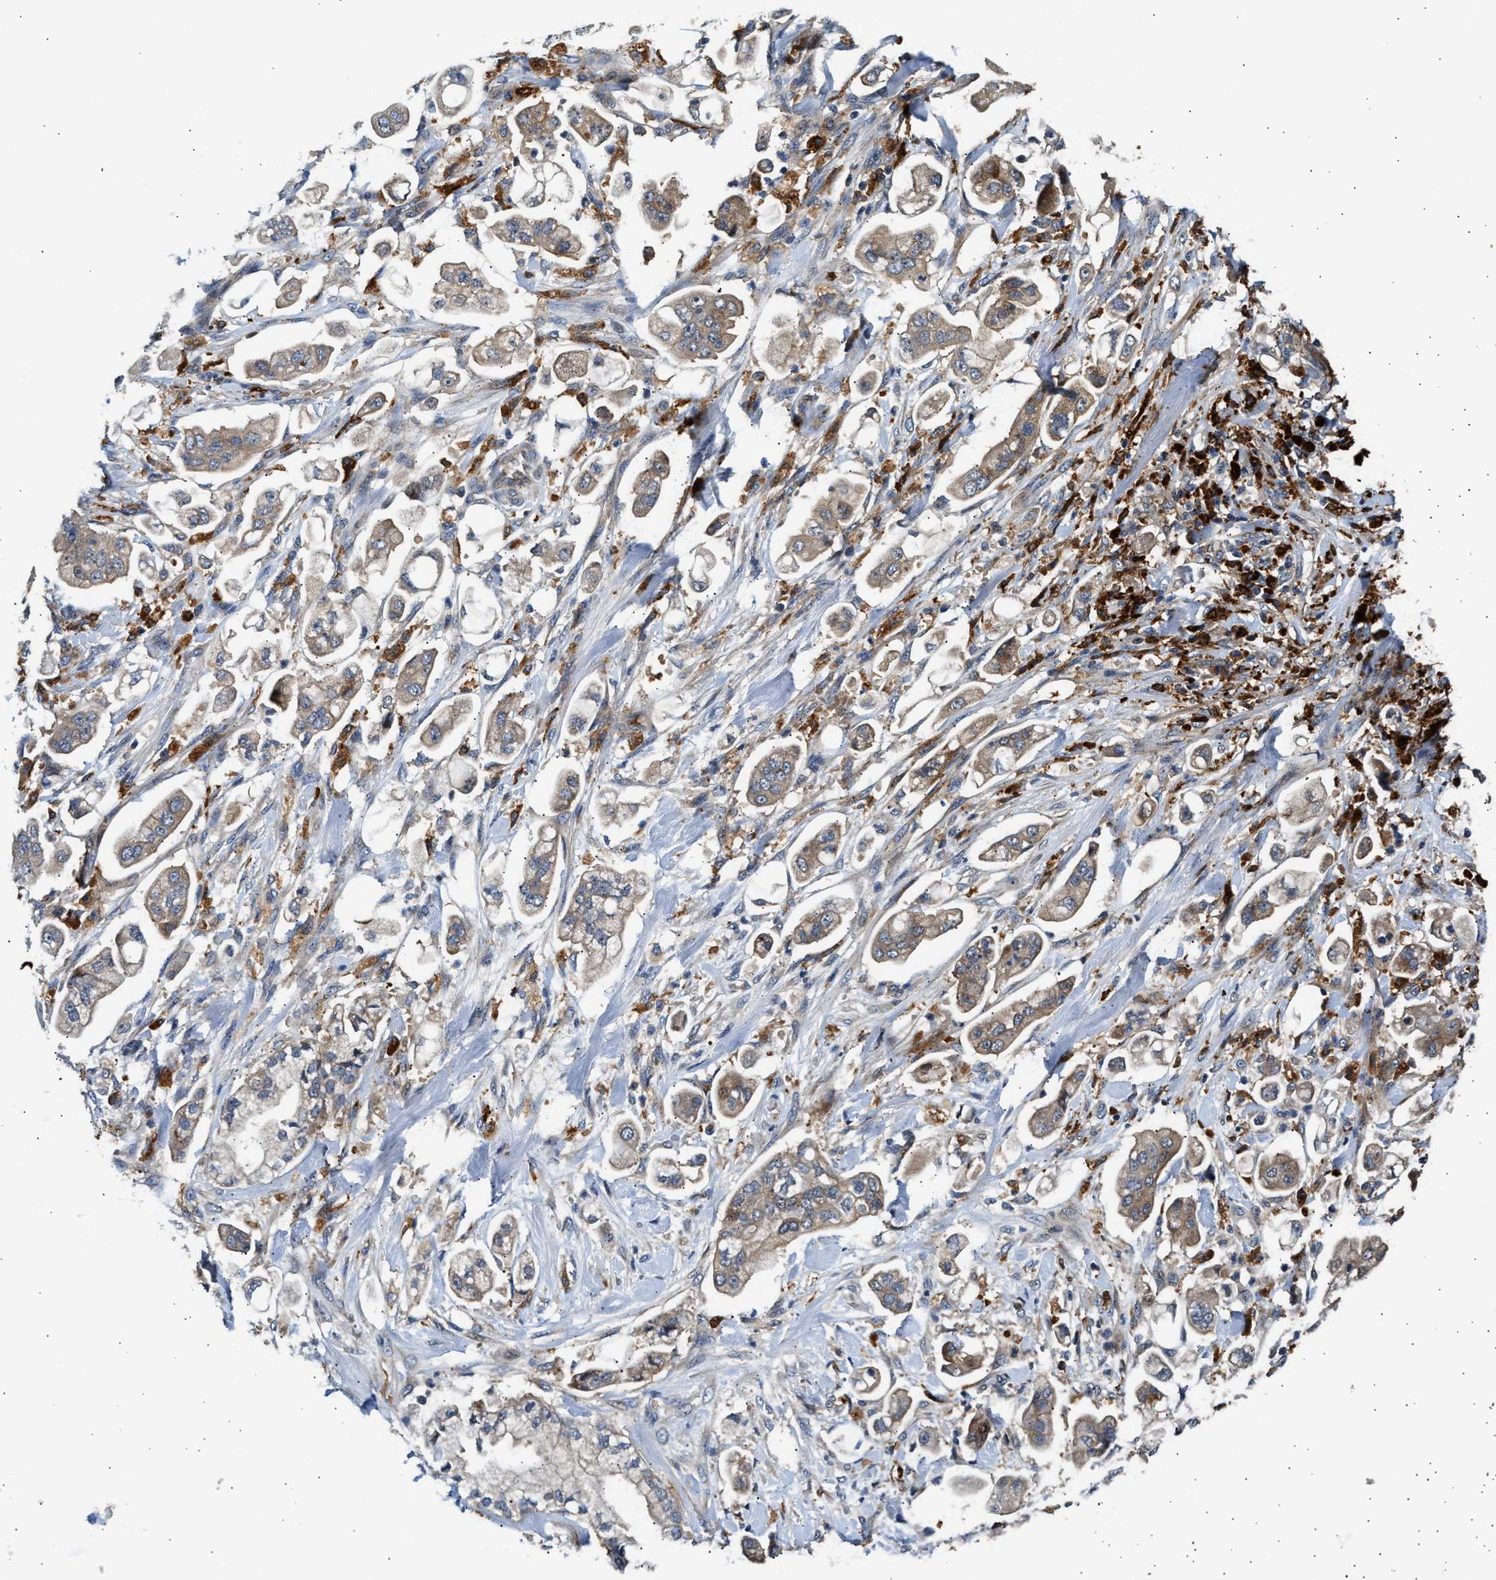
{"staining": {"intensity": "weak", "quantity": ">75%", "location": "cytoplasmic/membranous"}, "tissue": "stomach cancer", "cell_type": "Tumor cells", "image_type": "cancer", "snomed": [{"axis": "morphology", "description": "Adenocarcinoma, NOS"}, {"axis": "topography", "description": "Stomach"}], "caption": "Stomach cancer (adenocarcinoma) tissue displays weak cytoplasmic/membranous positivity in approximately >75% of tumor cells", "gene": "PLD3", "patient": {"sex": "male", "age": 62}}